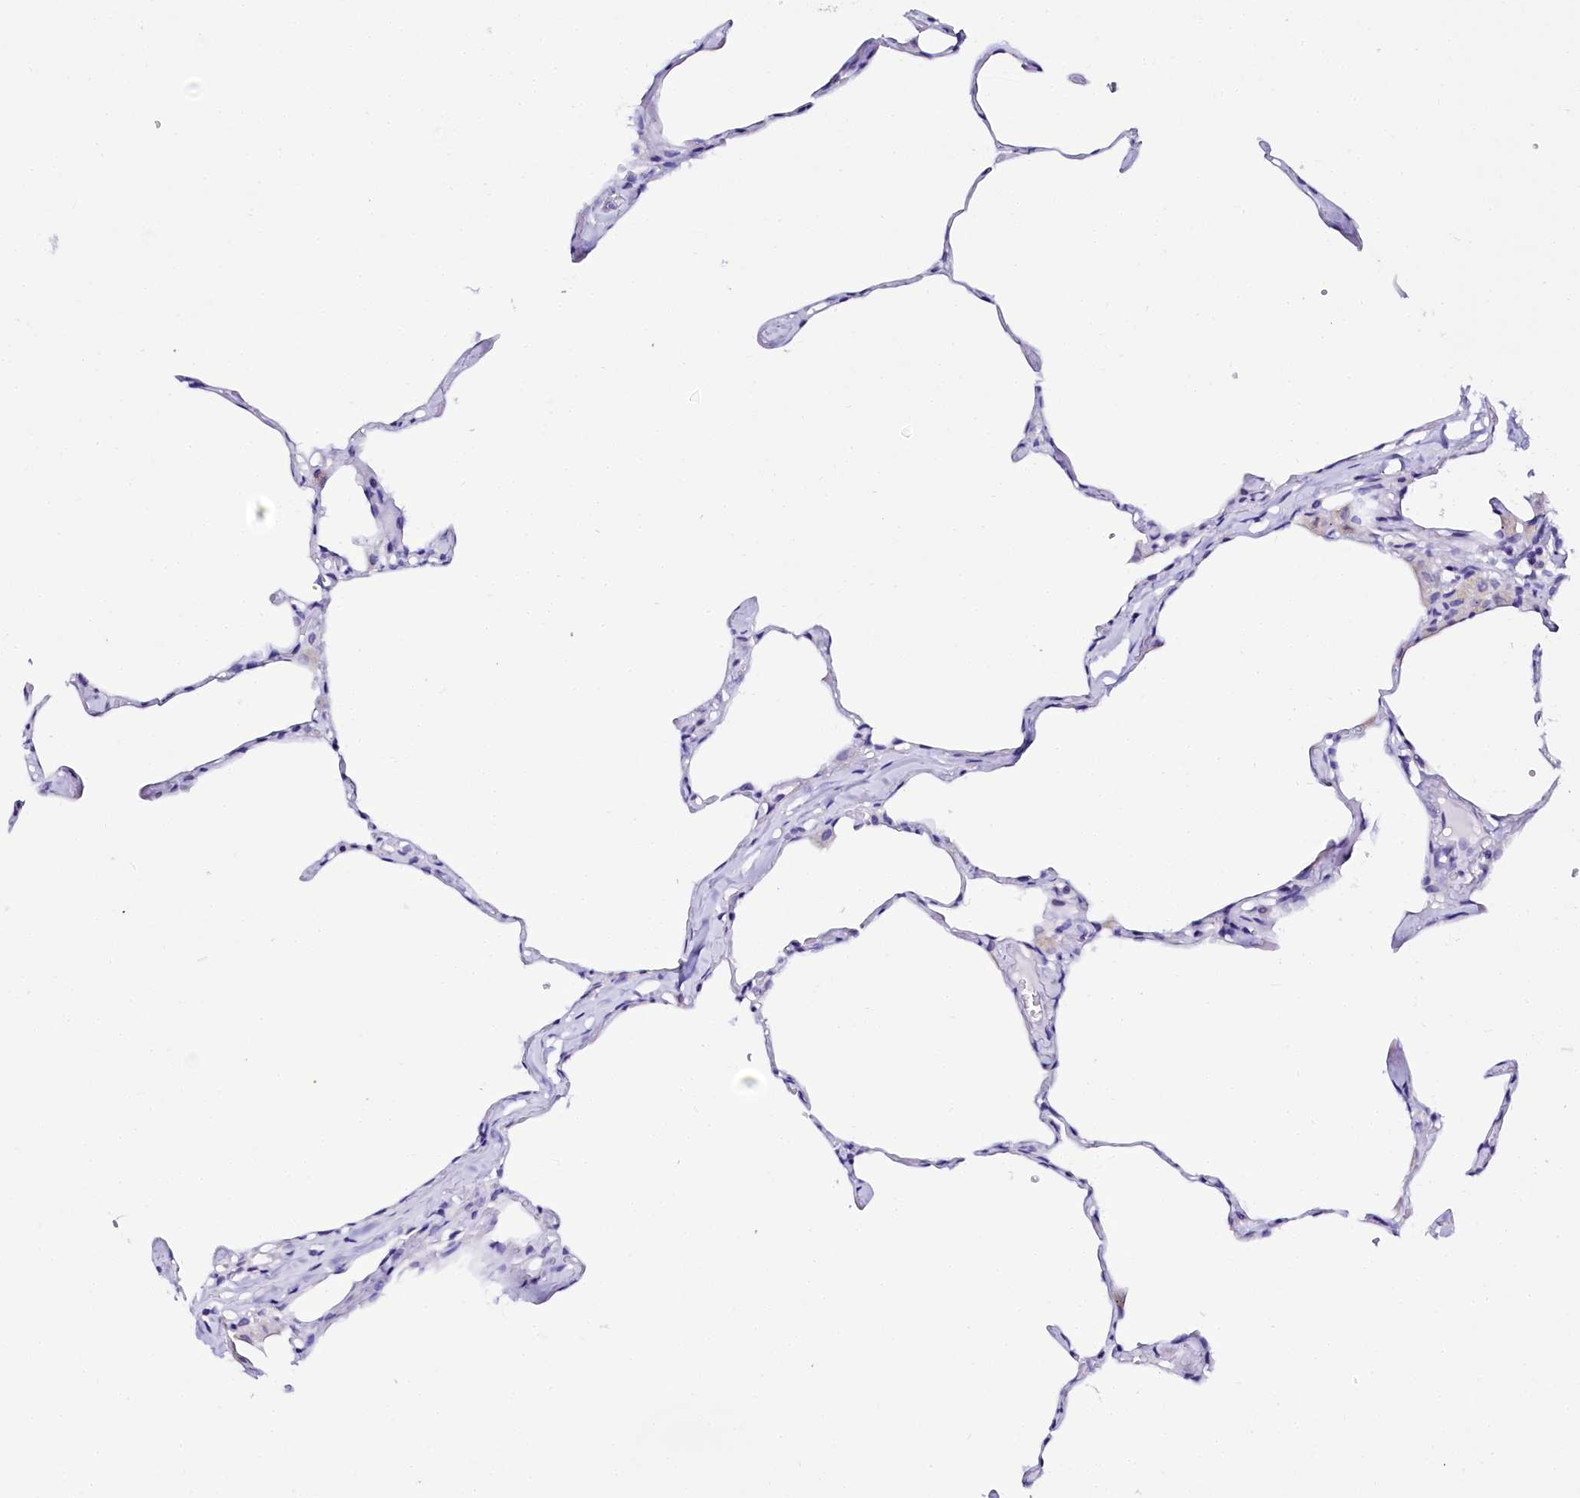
{"staining": {"intensity": "negative", "quantity": "none", "location": "none"}, "tissue": "lung", "cell_type": "Alveolar cells", "image_type": "normal", "snomed": [{"axis": "morphology", "description": "Normal tissue, NOS"}, {"axis": "topography", "description": "Lung"}], "caption": "Immunohistochemistry micrograph of normal lung: human lung stained with DAB (3,3'-diaminobenzidine) displays no significant protein expression in alveolar cells. (Brightfield microscopy of DAB (3,3'-diaminobenzidine) IHC at high magnification).", "gene": "SORD", "patient": {"sex": "male", "age": 65}}